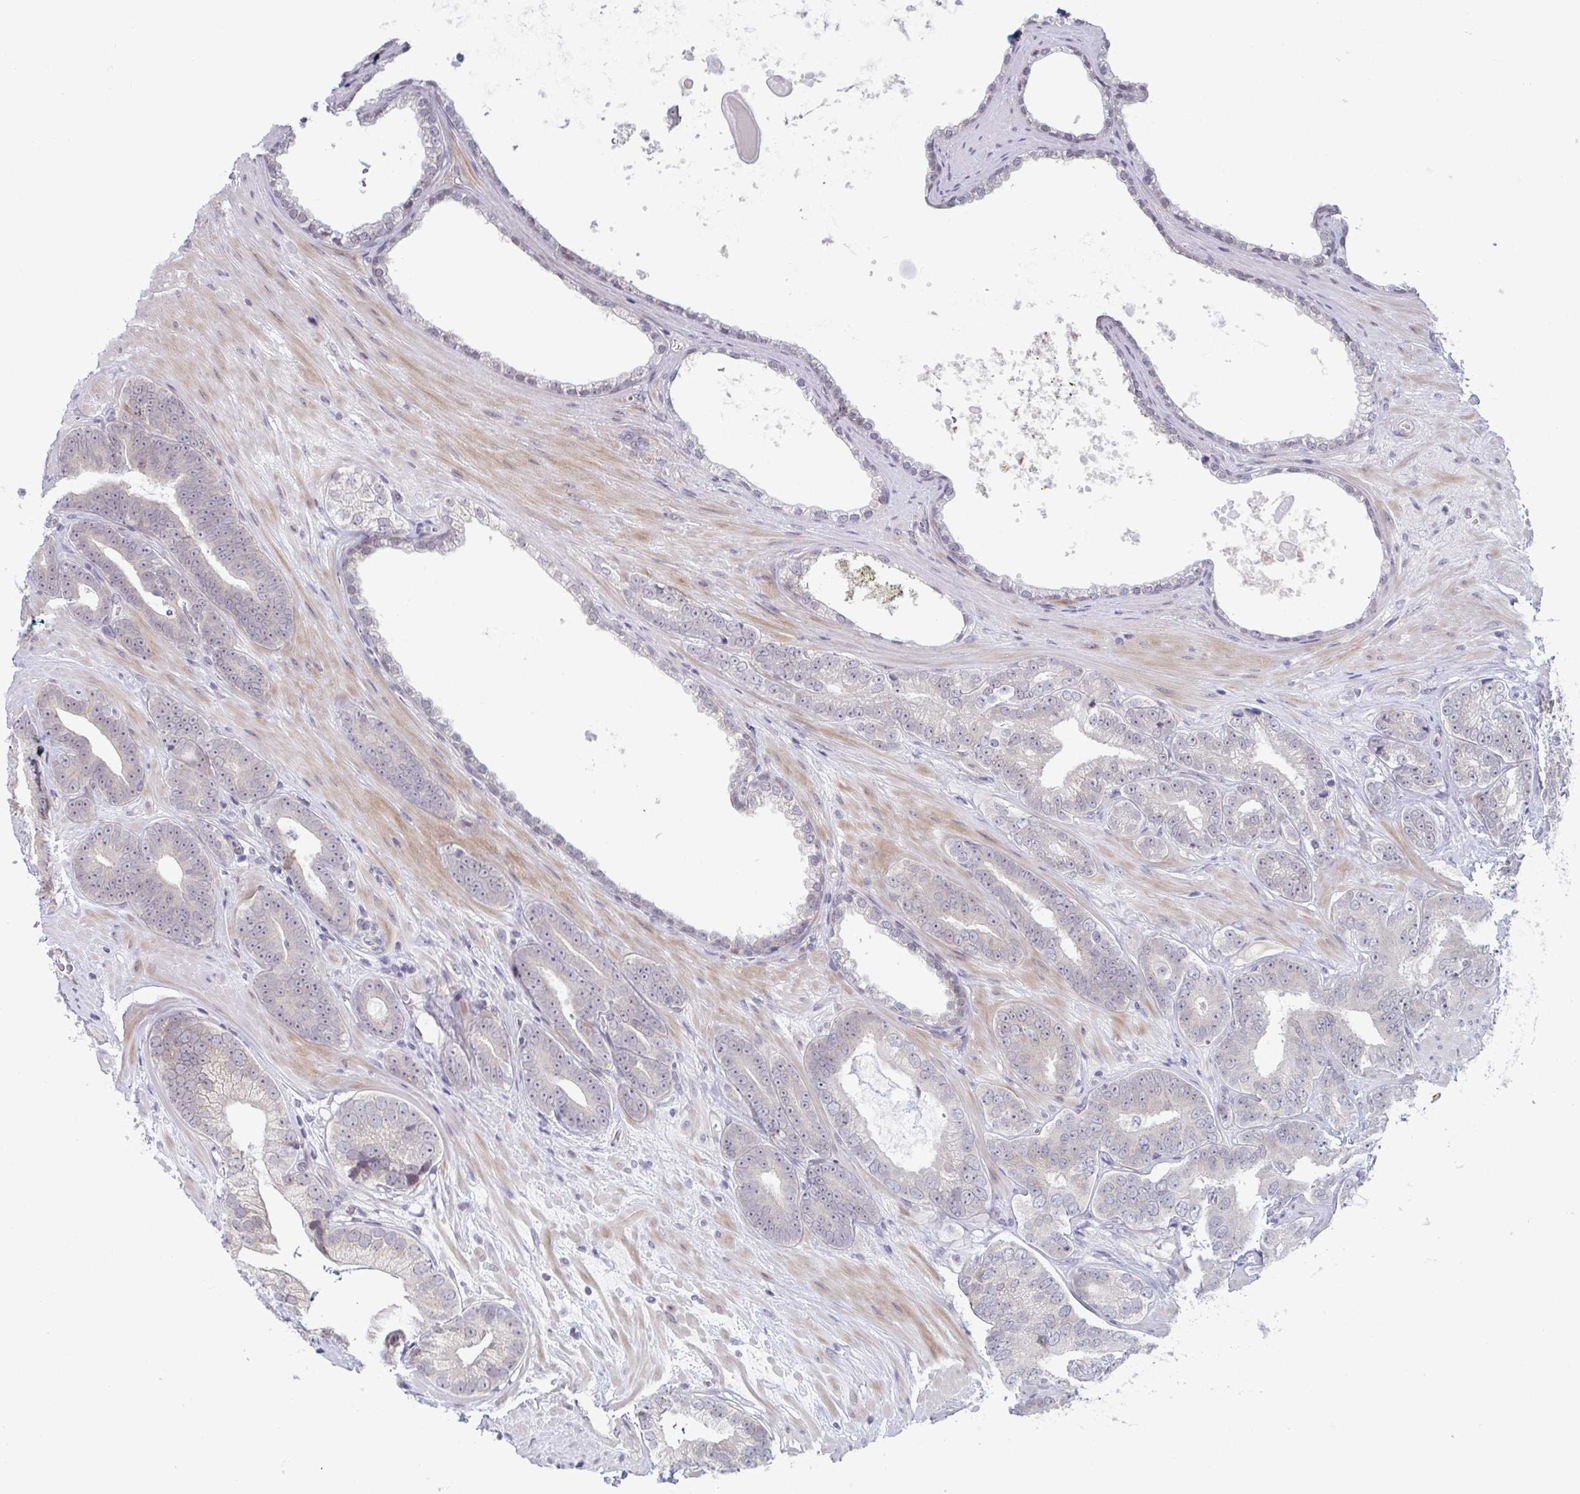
{"staining": {"intensity": "negative", "quantity": "none", "location": "none"}, "tissue": "prostate cancer", "cell_type": "Tumor cells", "image_type": "cancer", "snomed": [{"axis": "morphology", "description": "Adenocarcinoma, Low grade"}, {"axis": "topography", "description": "Prostate"}], "caption": "Tumor cells show no significant protein expression in adenocarcinoma (low-grade) (prostate).", "gene": "ZNF214", "patient": {"sex": "male", "age": 61}}